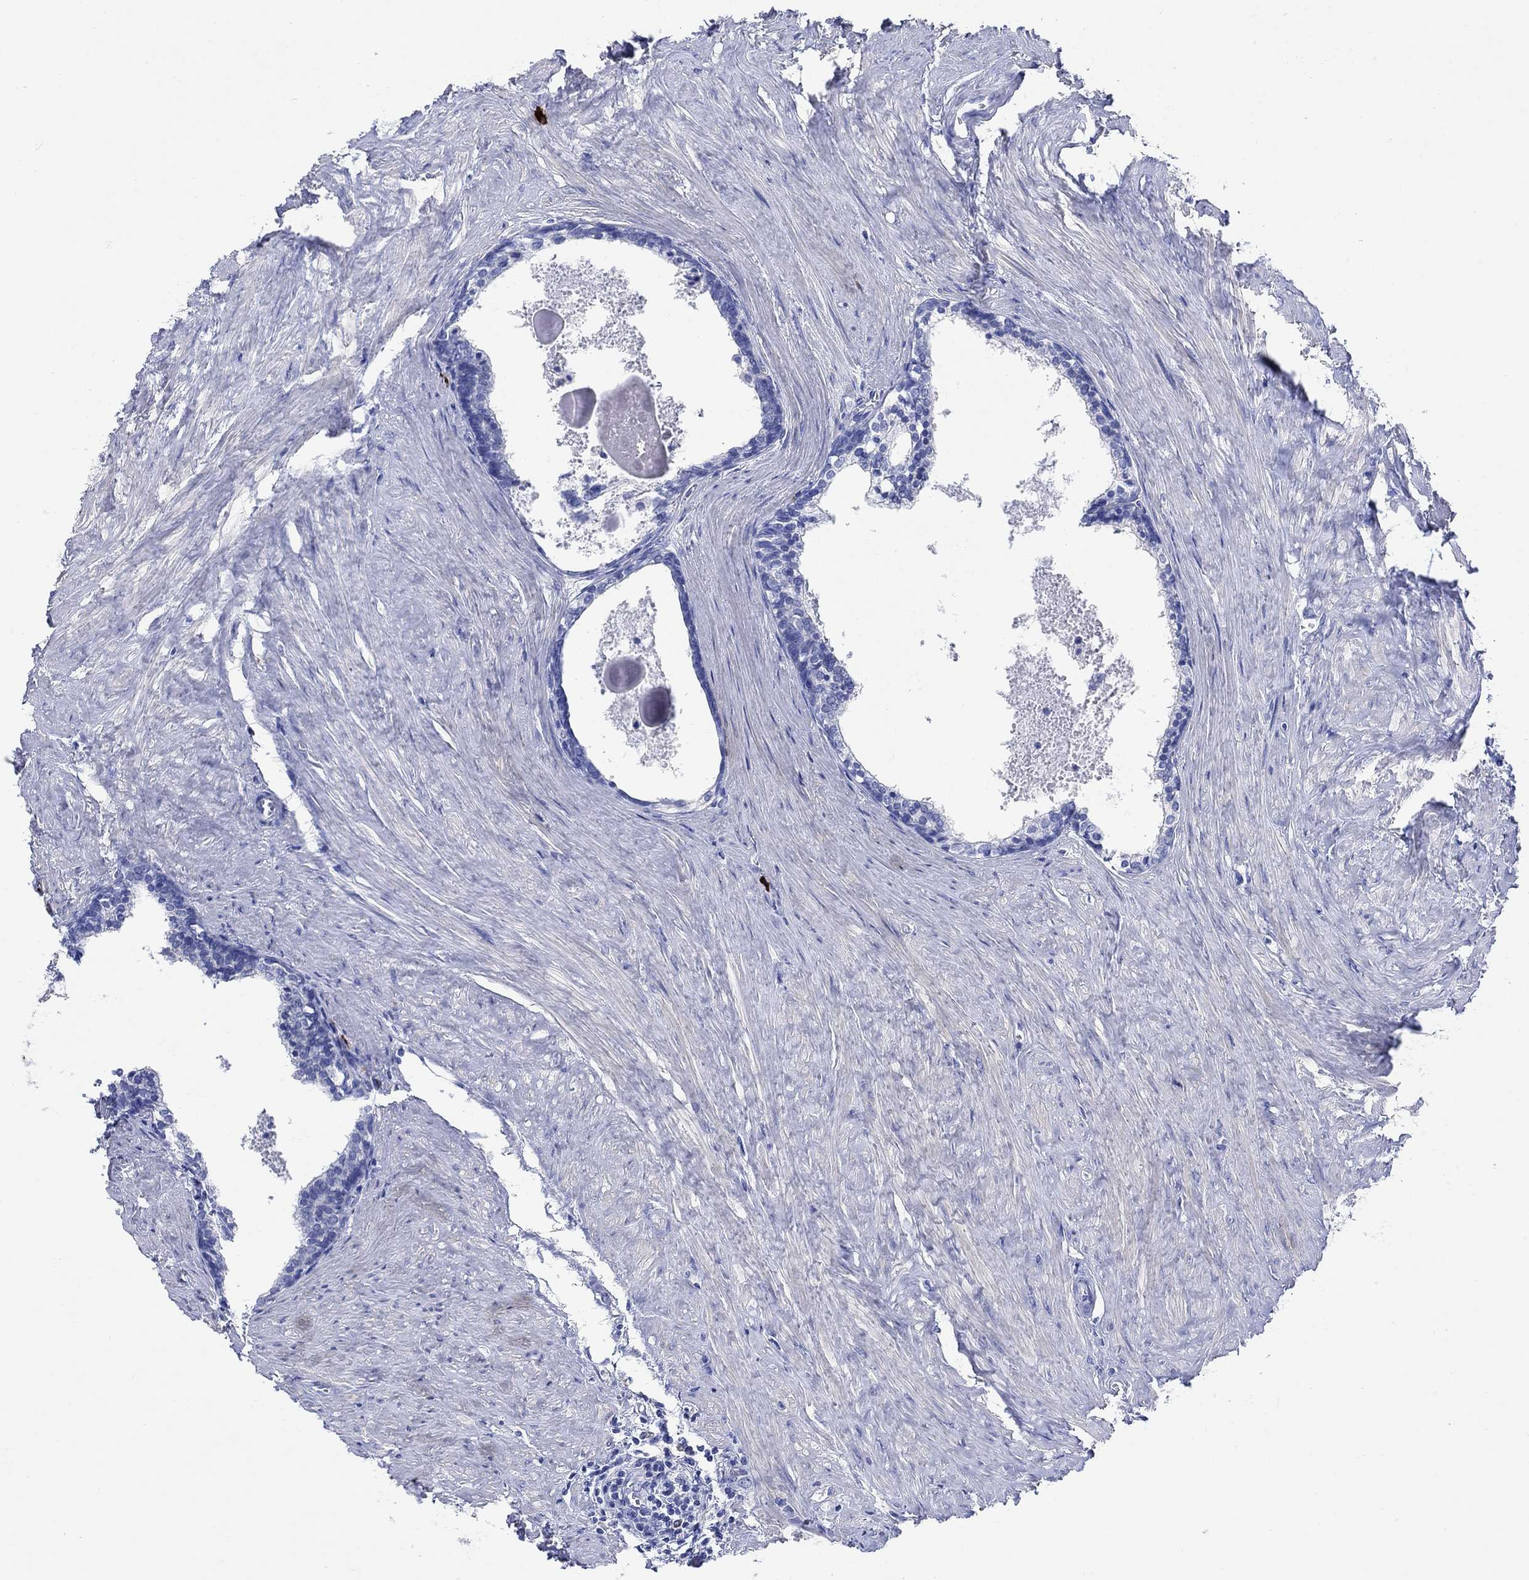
{"staining": {"intensity": "negative", "quantity": "none", "location": "none"}, "tissue": "prostate cancer", "cell_type": "Tumor cells", "image_type": "cancer", "snomed": [{"axis": "morphology", "description": "Adenocarcinoma, NOS"}, {"axis": "topography", "description": "Prostate and seminal vesicle, NOS"}], "caption": "IHC of adenocarcinoma (prostate) reveals no staining in tumor cells.", "gene": "P2RY6", "patient": {"sex": "male", "age": 63}}